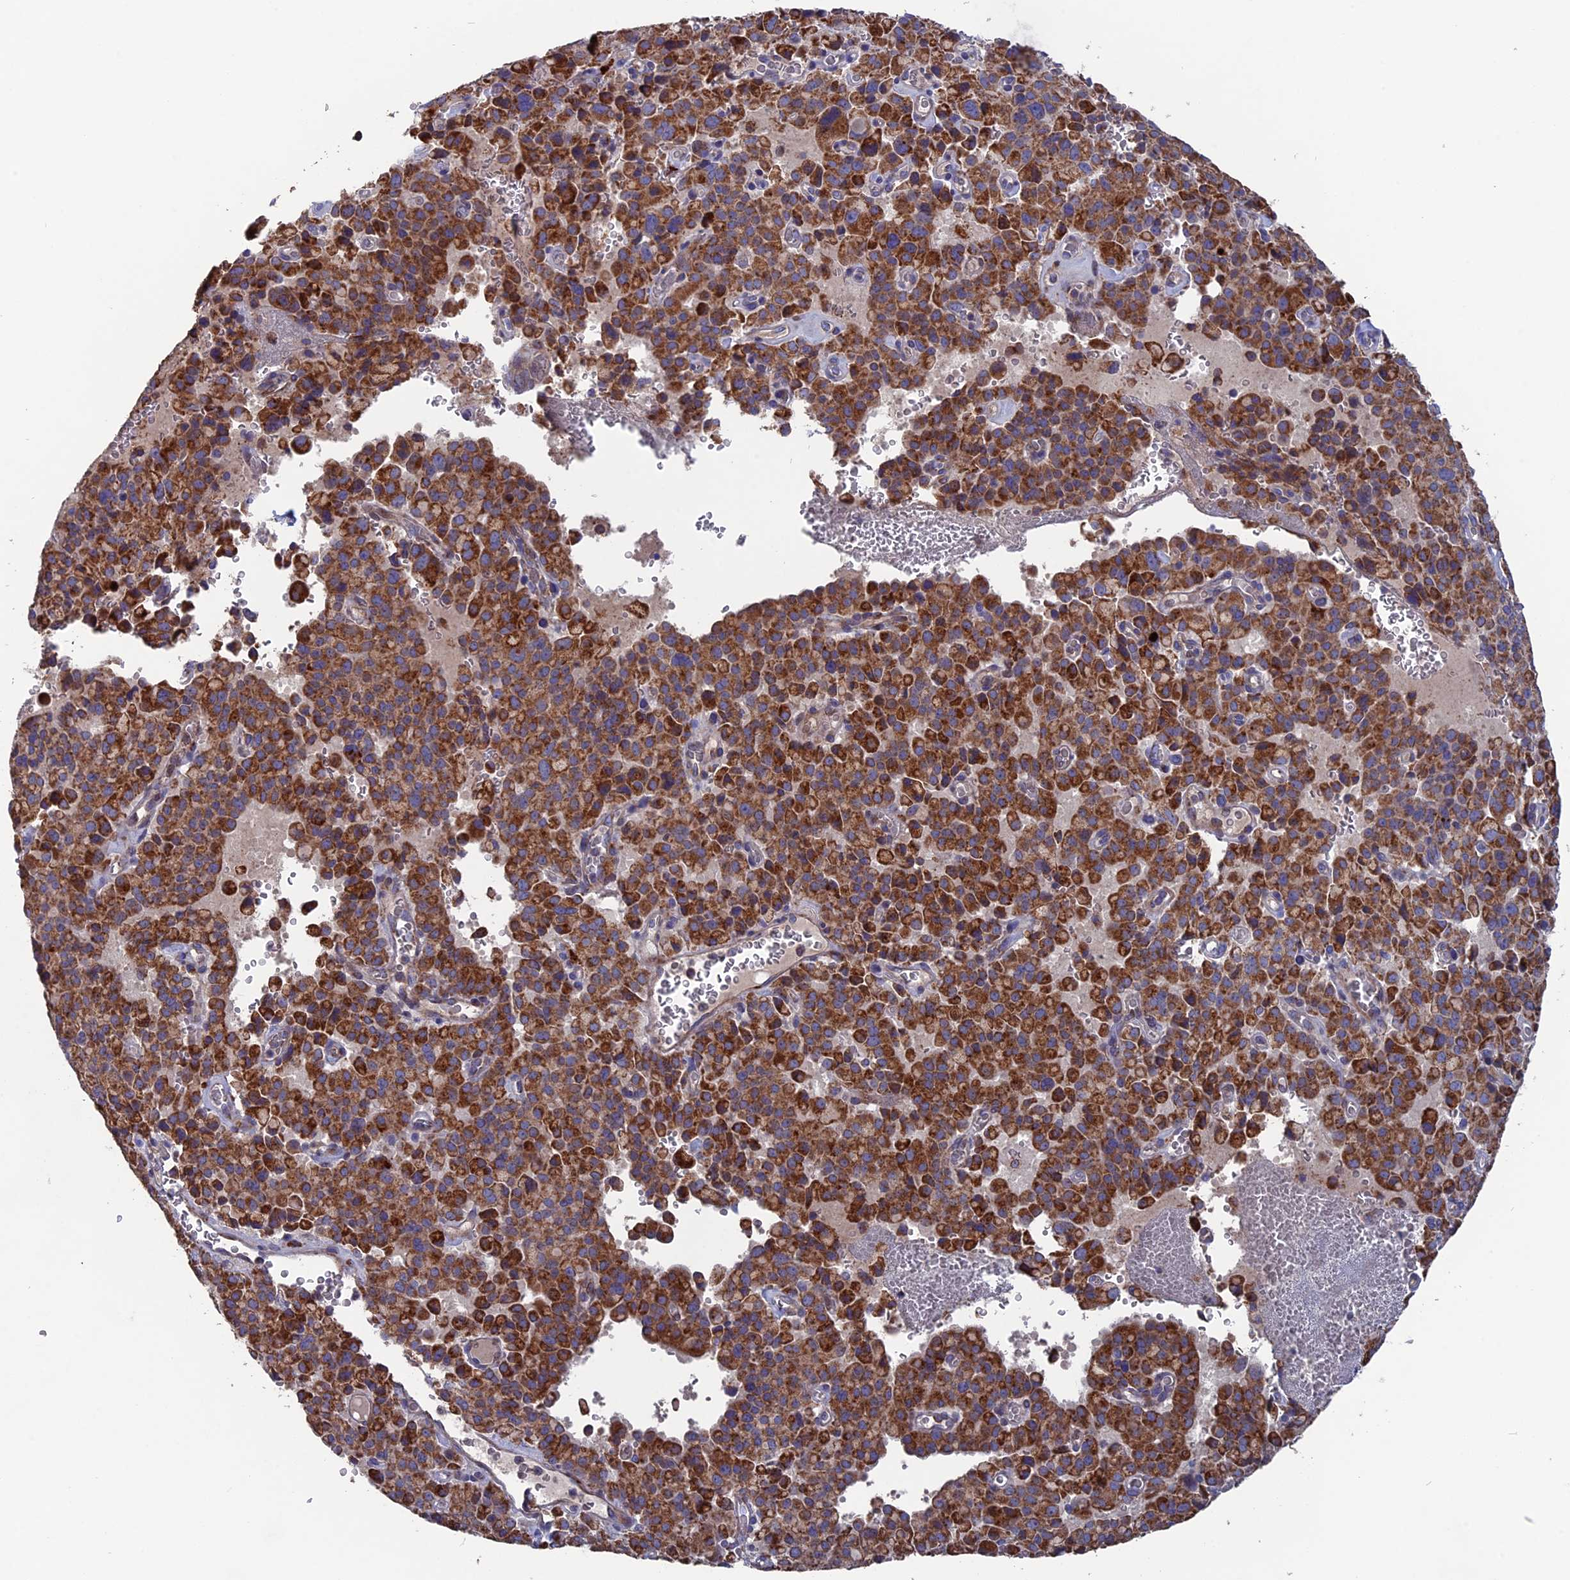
{"staining": {"intensity": "strong", "quantity": ">75%", "location": "cytoplasmic/membranous"}, "tissue": "pancreatic cancer", "cell_type": "Tumor cells", "image_type": "cancer", "snomed": [{"axis": "morphology", "description": "Adenocarcinoma, NOS"}, {"axis": "topography", "description": "Pancreas"}], "caption": "Adenocarcinoma (pancreatic) stained with a protein marker exhibits strong staining in tumor cells.", "gene": "TGFA", "patient": {"sex": "male", "age": 65}}